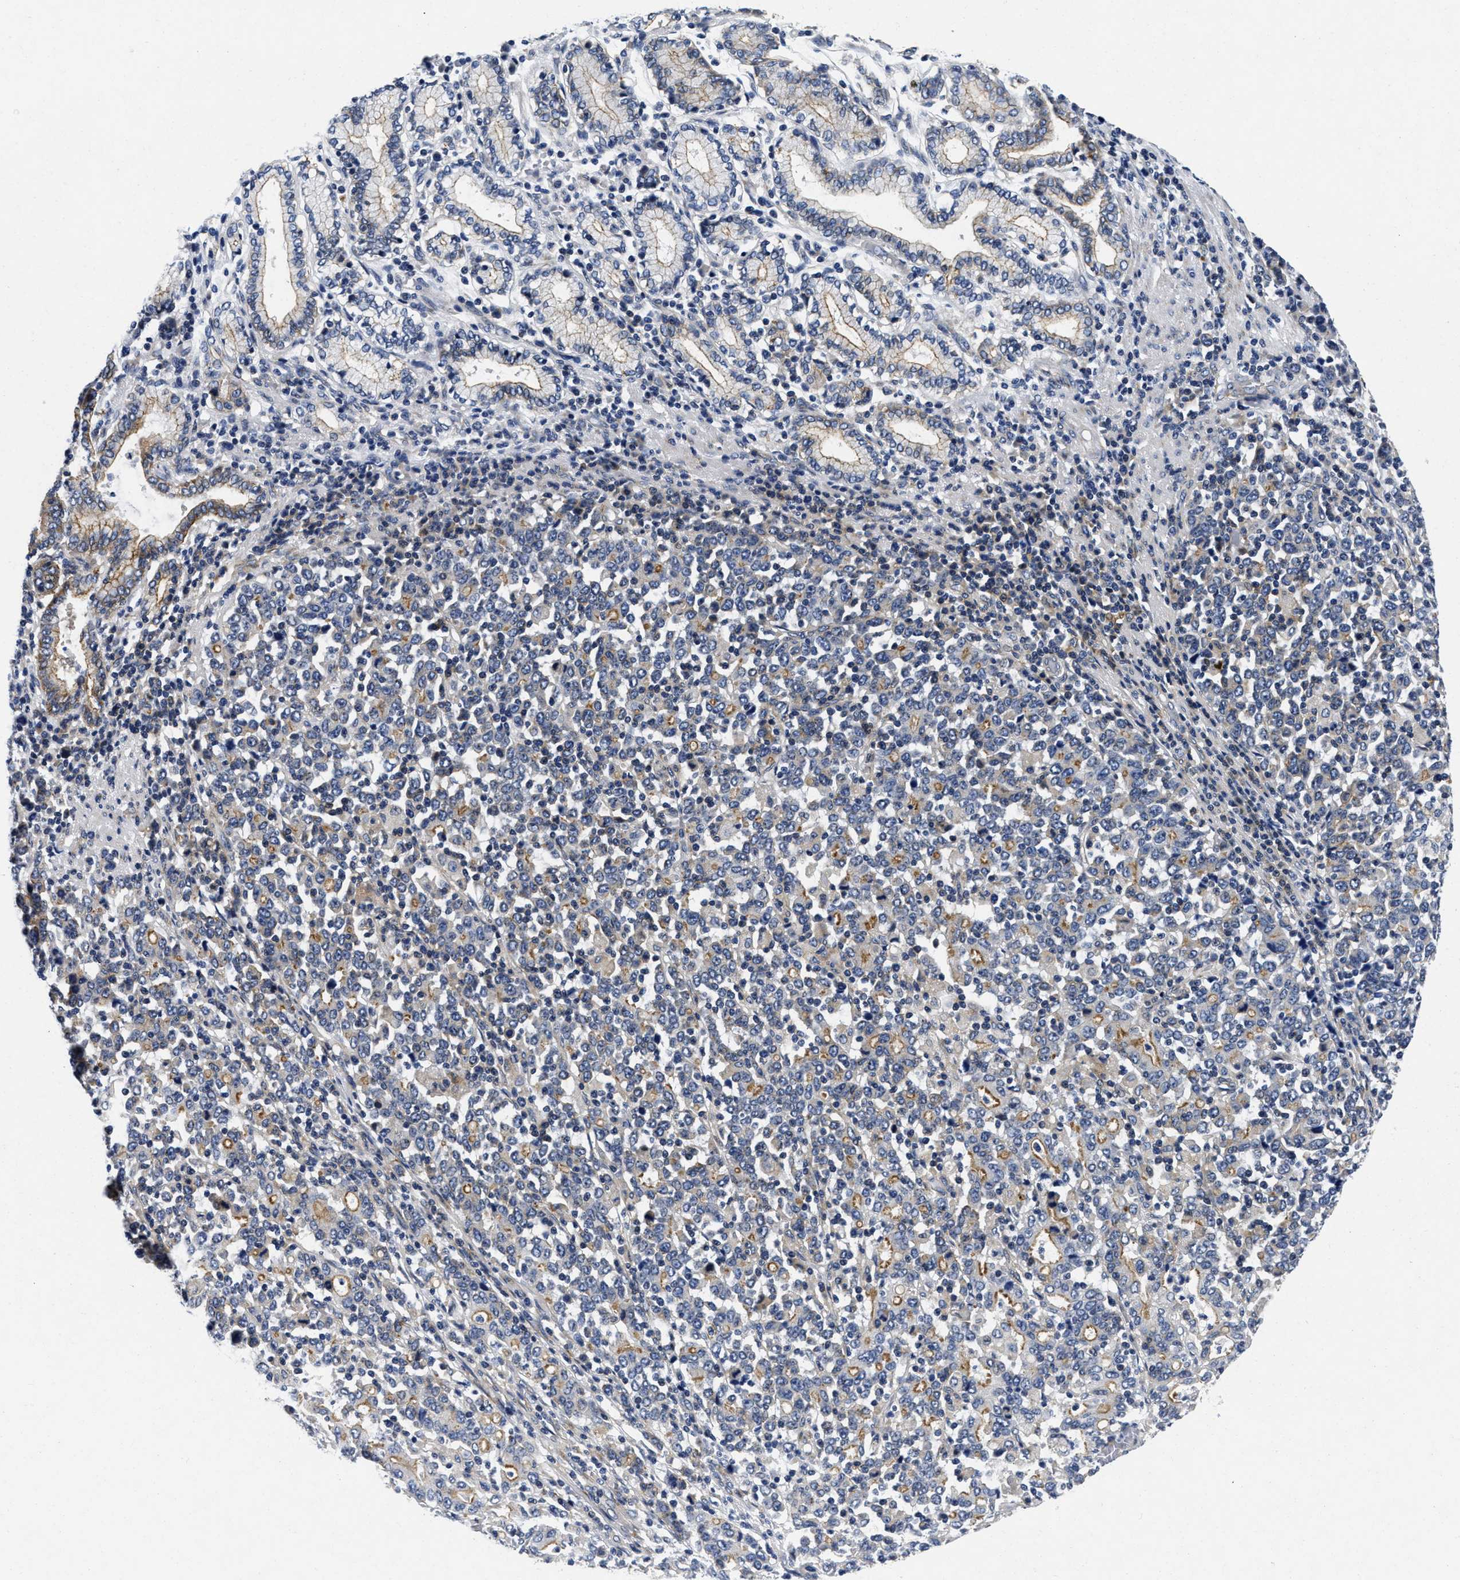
{"staining": {"intensity": "moderate", "quantity": "25%-75%", "location": "cytoplasmic/membranous"}, "tissue": "stomach cancer", "cell_type": "Tumor cells", "image_type": "cancer", "snomed": [{"axis": "morphology", "description": "Adenocarcinoma, NOS"}, {"axis": "topography", "description": "Stomach, upper"}], "caption": "A photomicrograph showing moderate cytoplasmic/membranous expression in about 25%-75% of tumor cells in stomach cancer (adenocarcinoma), as visualized by brown immunohistochemical staining.", "gene": "LAD1", "patient": {"sex": "male", "age": 69}}